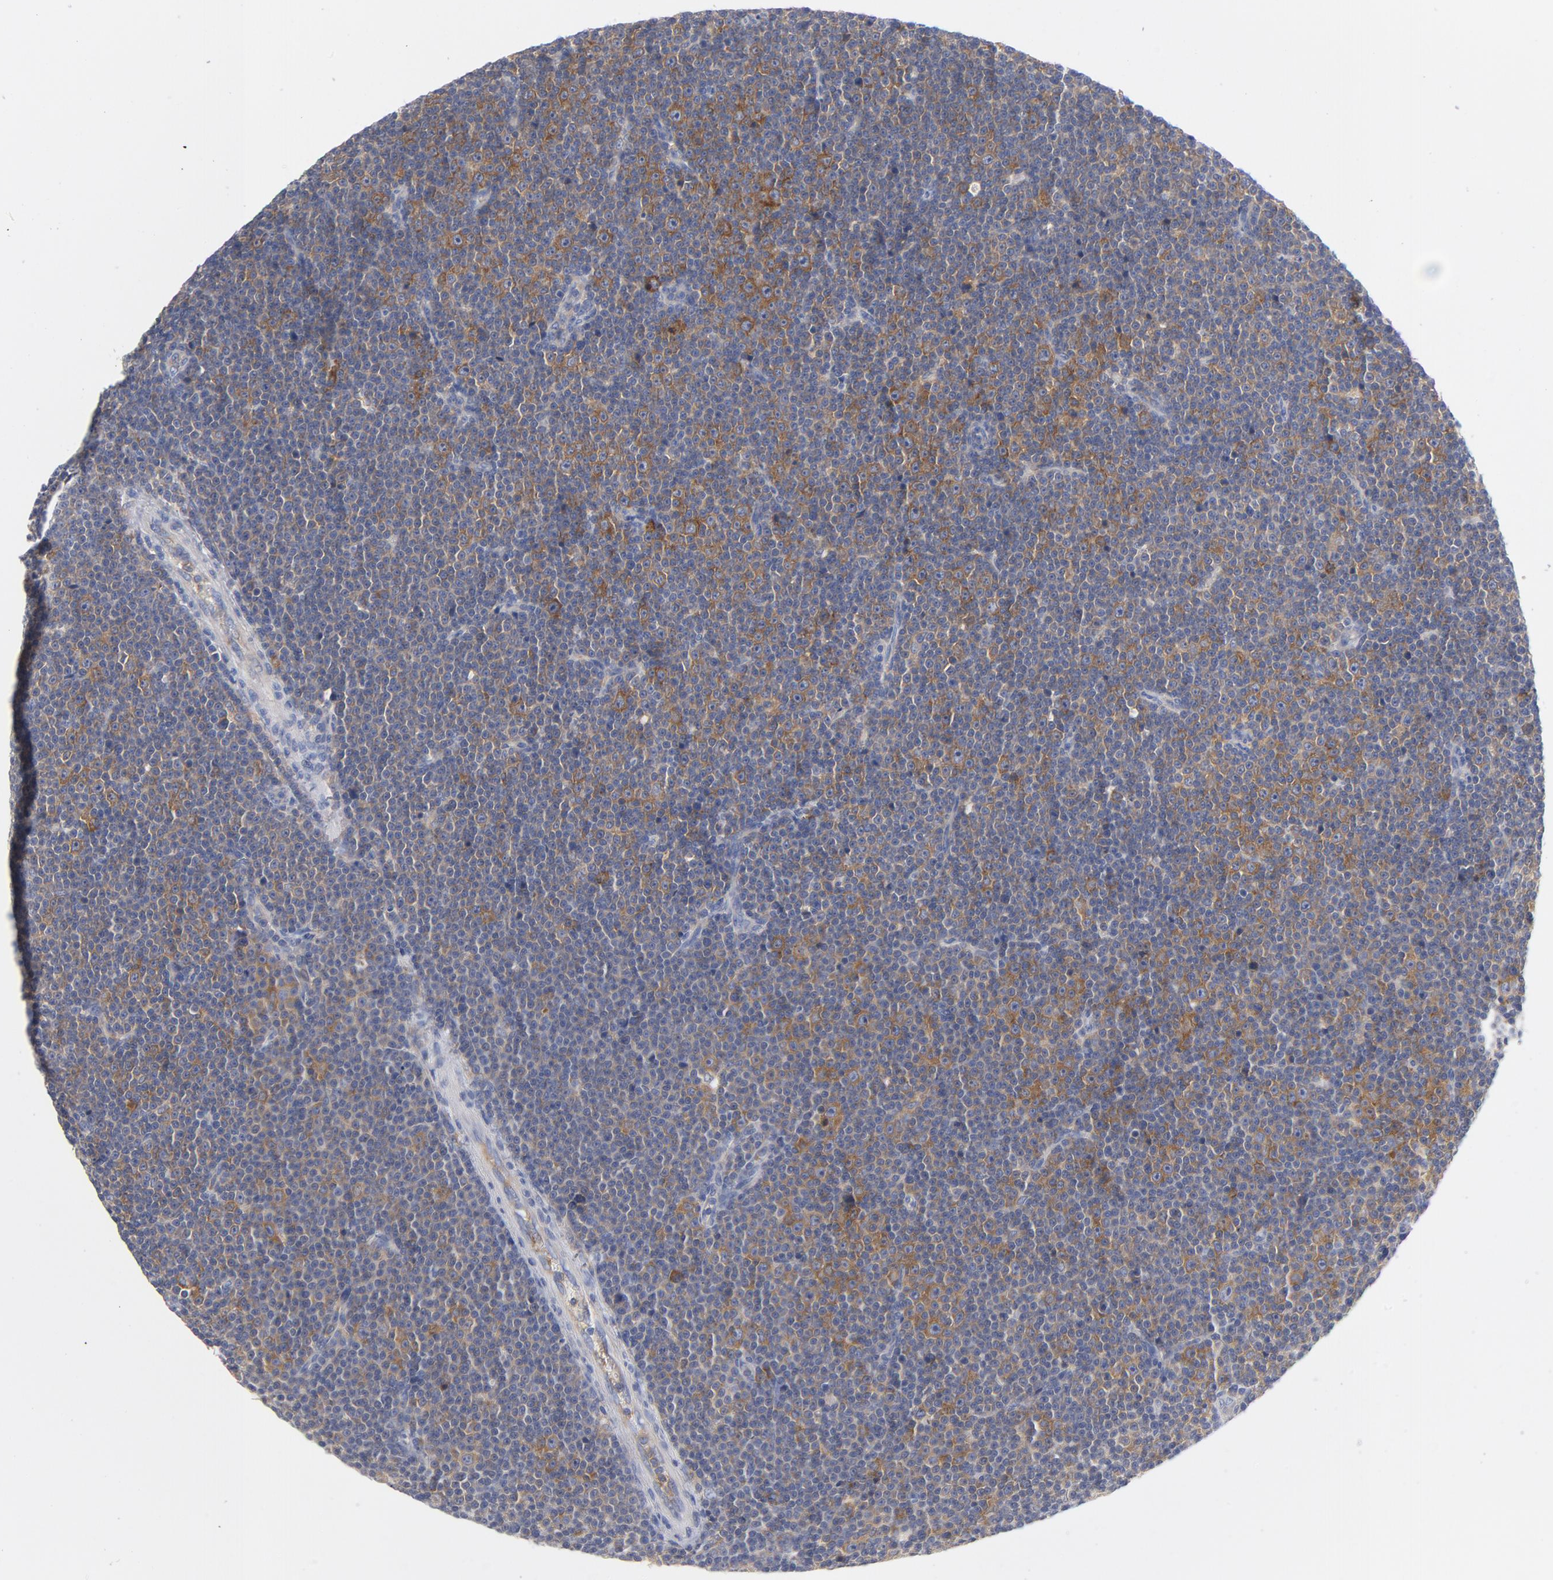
{"staining": {"intensity": "strong", "quantity": "25%-75%", "location": "cytoplasmic/membranous"}, "tissue": "lymphoma", "cell_type": "Tumor cells", "image_type": "cancer", "snomed": [{"axis": "morphology", "description": "Malignant lymphoma, non-Hodgkin's type, Low grade"}, {"axis": "topography", "description": "Lymph node"}], "caption": "A high amount of strong cytoplasmic/membranous staining is present in approximately 25%-75% of tumor cells in malignant lymphoma, non-Hodgkin's type (low-grade) tissue. (brown staining indicates protein expression, while blue staining denotes nuclei).", "gene": "CD86", "patient": {"sex": "female", "age": 67}}